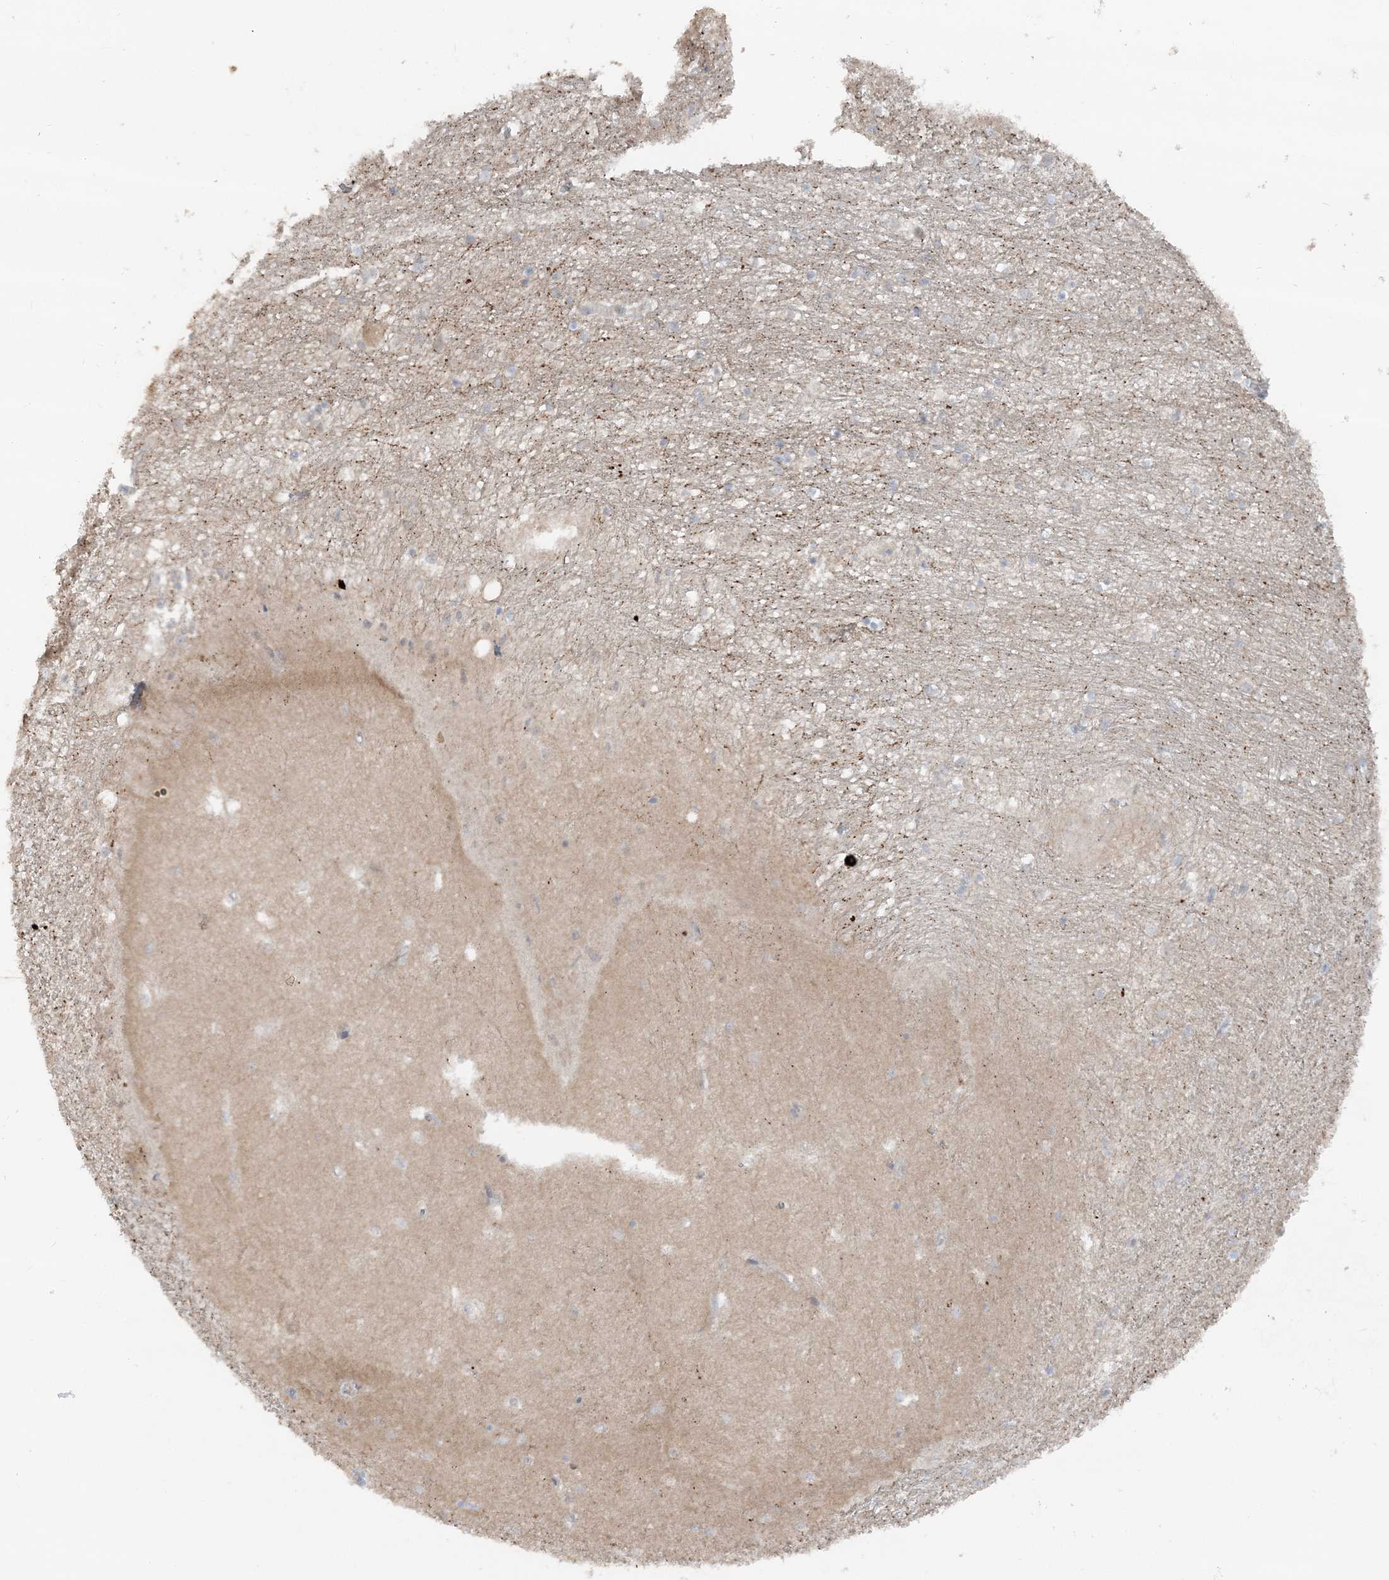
{"staining": {"intensity": "negative", "quantity": "none", "location": "none"}, "tissue": "hippocampus", "cell_type": "Glial cells", "image_type": "normal", "snomed": [{"axis": "morphology", "description": "Normal tissue, NOS"}, {"axis": "topography", "description": "Hippocampus"}], "caption": "An immunohistochemistry image of benign hippocampus is shown. There is no staining in glial cells of hippocampus. The staining was performed using DAB (3,3'-diaminobenzidine) to visualize the protein expression in brown, while the nuclei were stained in blue with hematoxylin (Magnification: 20x).", "gene": "DSTN", "patient": {"sex": "female", "age": 64}}